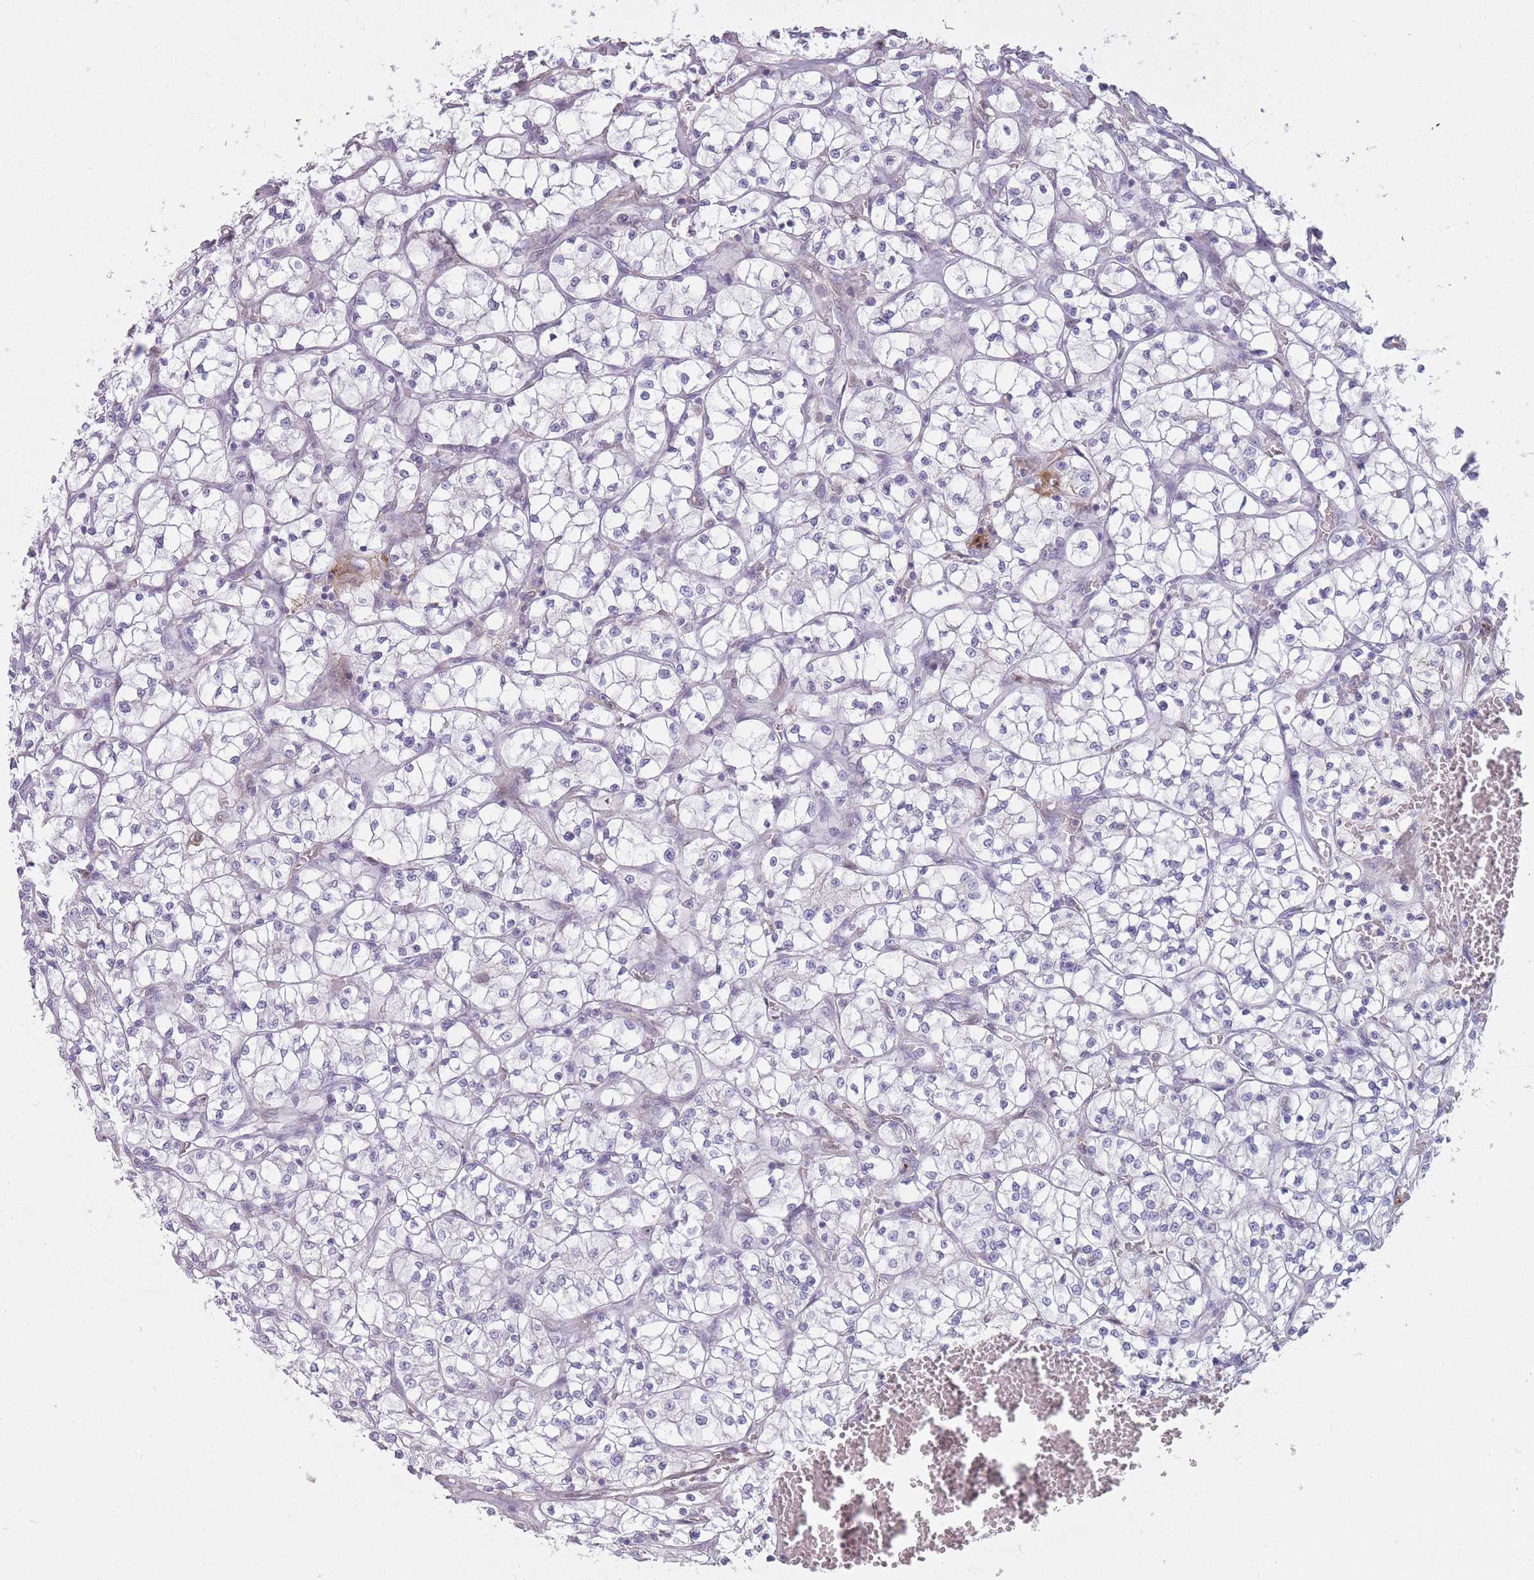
{"staining": {"intensity": "negative", "quantity": "none", "location": "none"}, "tissue": "renal cancer", "cell_type": "Tumor cells", "image_type": "cancer", "snomed": [{"axis": "morphology", "description": "Adenocarcinoma, NOS"}, {"axis": "topography", "description": "Kidney"}], "caption": "DAB (3,3'-diaminobenzidine) immunohistochemical staining of renal cancer demonstrates no significant staining in tumor cells.", "gene": "LGALS9", "patient": {"sex": "female", "age": 64}}